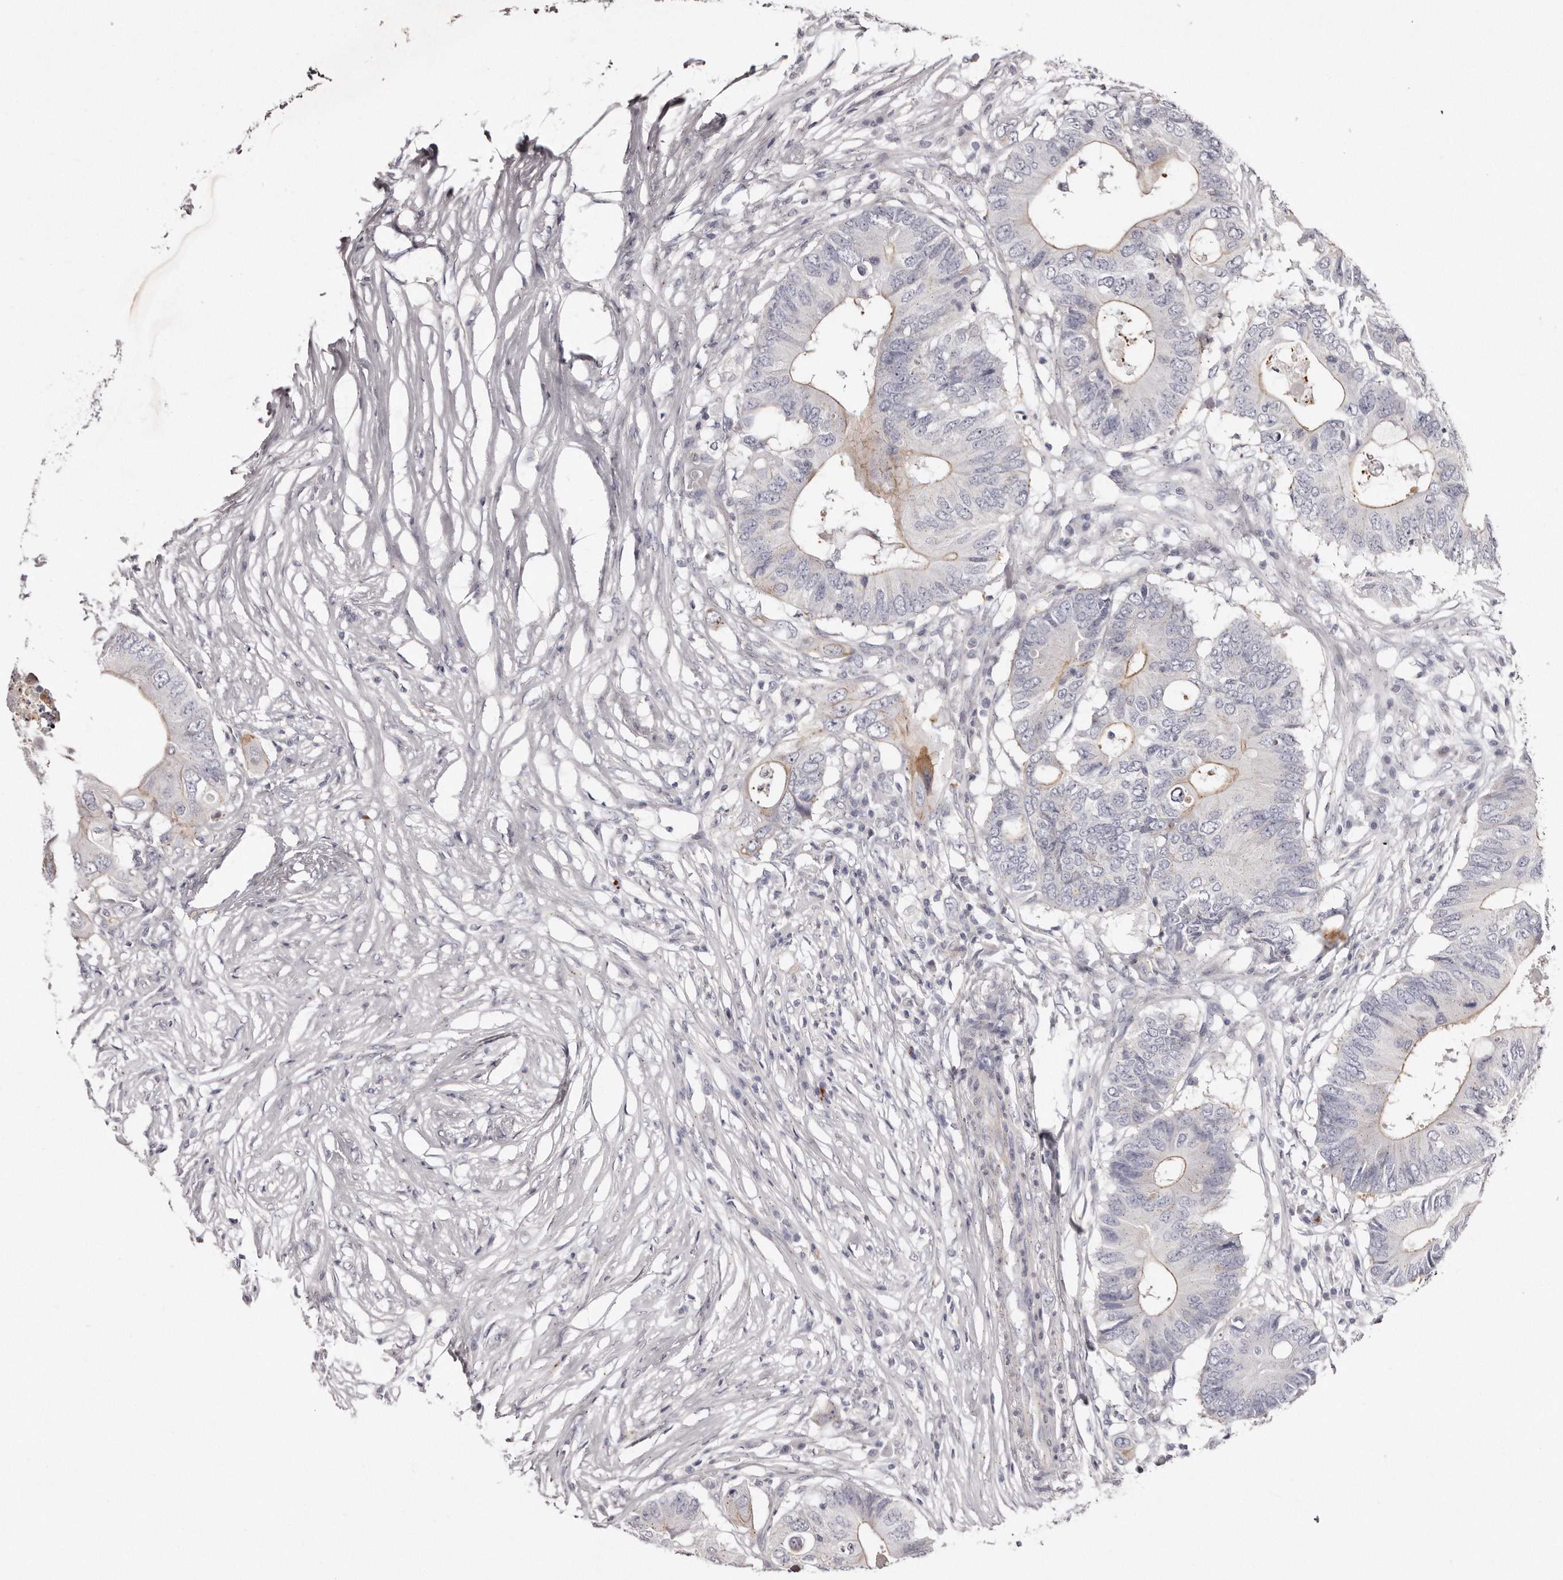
{"staining": {"intensity": "moderate", "quantity": "<25%", "location": "cytoplasmic/membranous"}, "tissue": "colorectal cancer", "cell_type": "Tumor cells", "image_type": "cancer", "snomed": [{"axis": "morphology", "description": "Adenocarcinoma, NOS"}, {"axis": "topography", "description": "Colon"}], "caption": "Adenocarcinoma (colorectal) tissue shows moderate cytoplasmic/membranous staining in approximately <25% of tumor cells, visualized by immunohistochemistry. The staining is performed using DAB brown chromogen to label protein expression. The nuclei are counter-stained blue using hematoxylin.", "gene": "PEG10", "patient": {"sex": "male", "age": 71}}